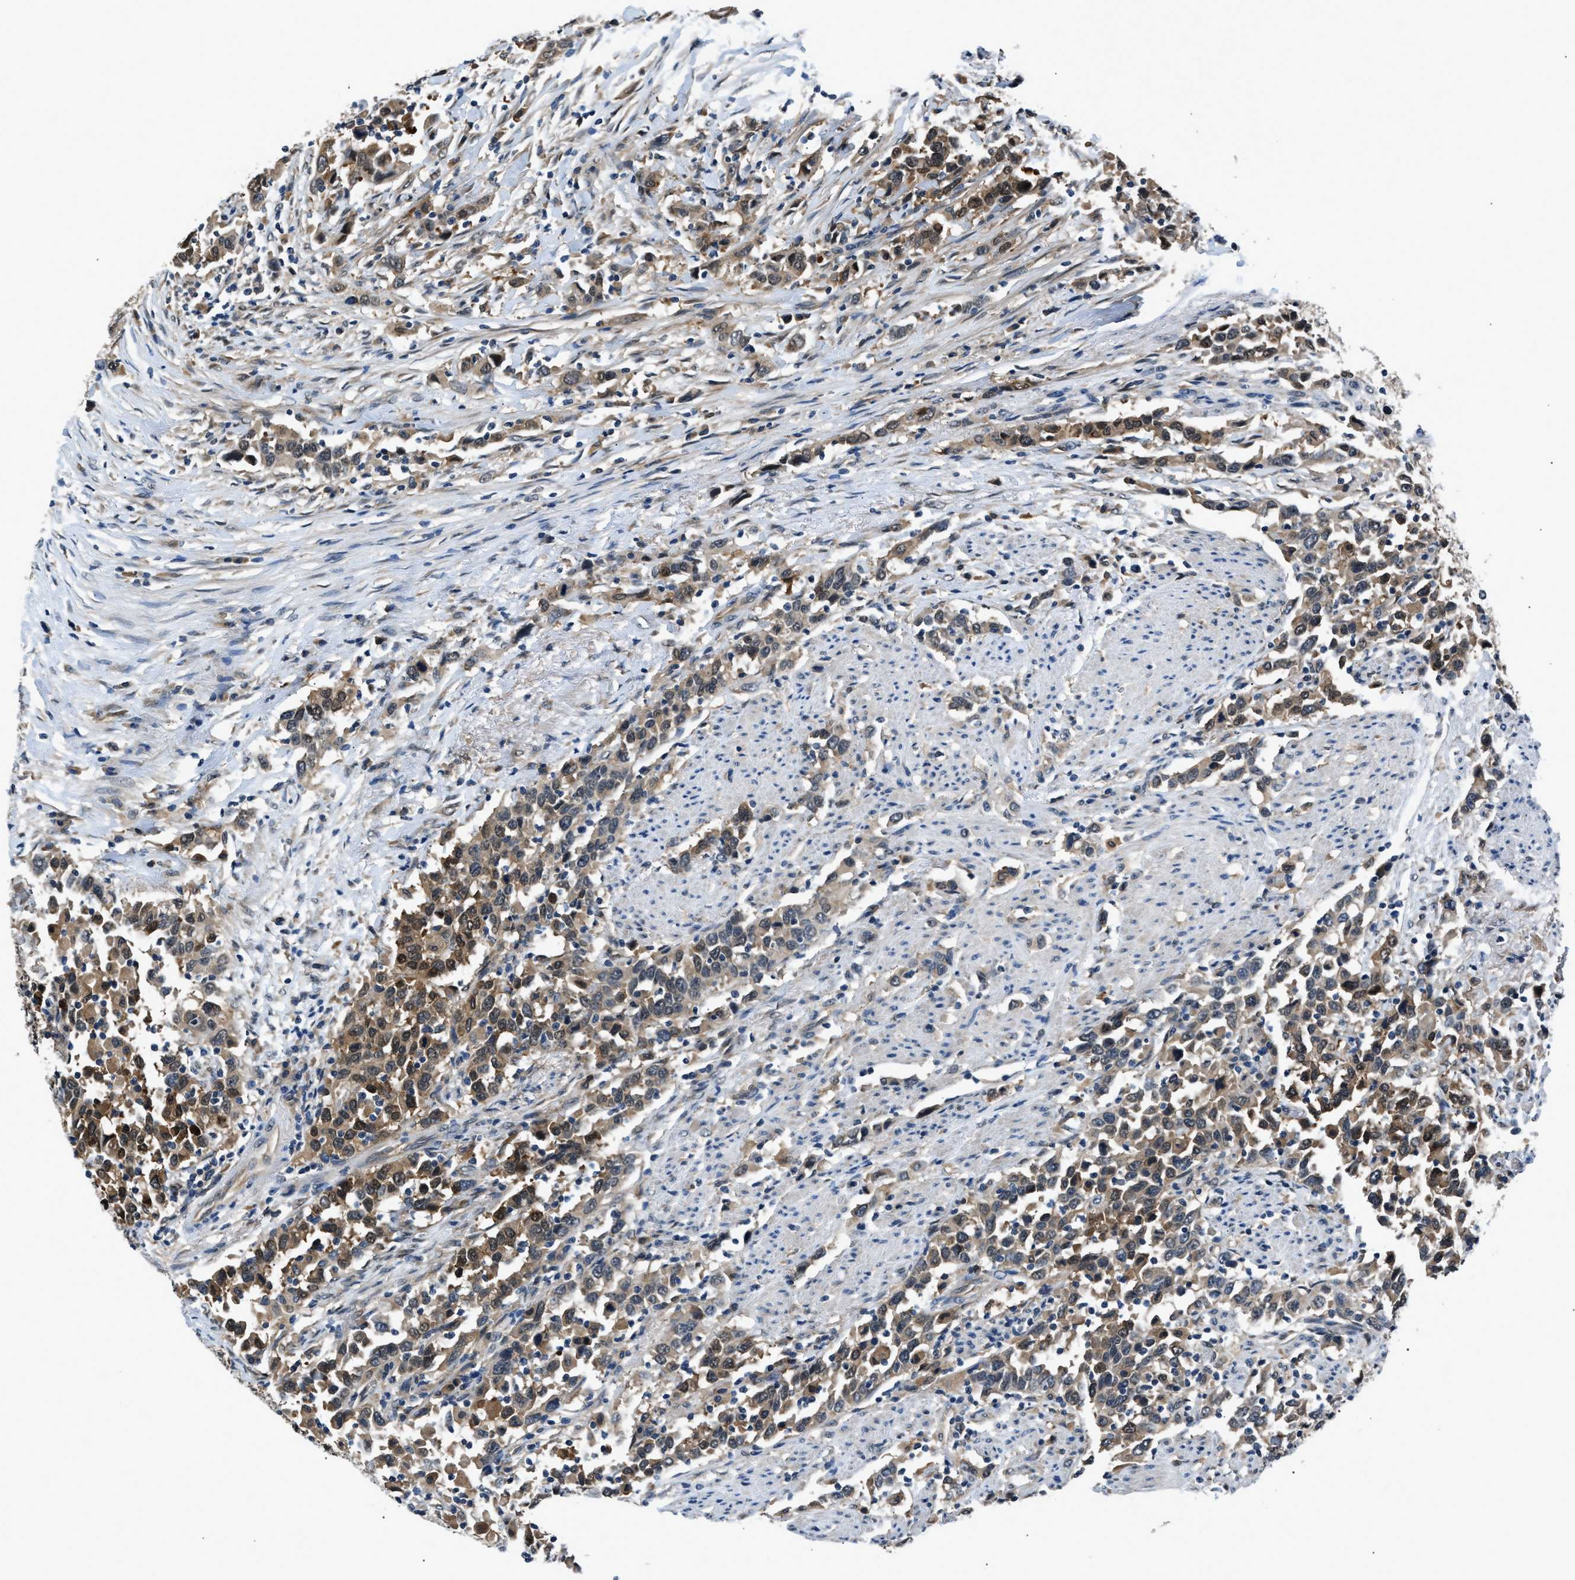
{"staining": {"intensity": "weak", "quantity": "25%-75%", "location": "cytoplasmic/membranous"}, "tissue": "urothelial cancer", "cell_type": "Tumor cells", "image_type": "cancer", "snomed": [{"axis": "morphology", "description": "Urothelial carcinoma, High grade"}, {"axis": "topography", "description": "Urinary bladder"}], "caption": "High-grade urothelial carcinoma stained for a protein (brown) displays weak cytoplasmic/membranous positive staining in about 25%-75% of tumor cells.", "gene": "TP53I3", "patient": {"sex": "male", "age": 61}}